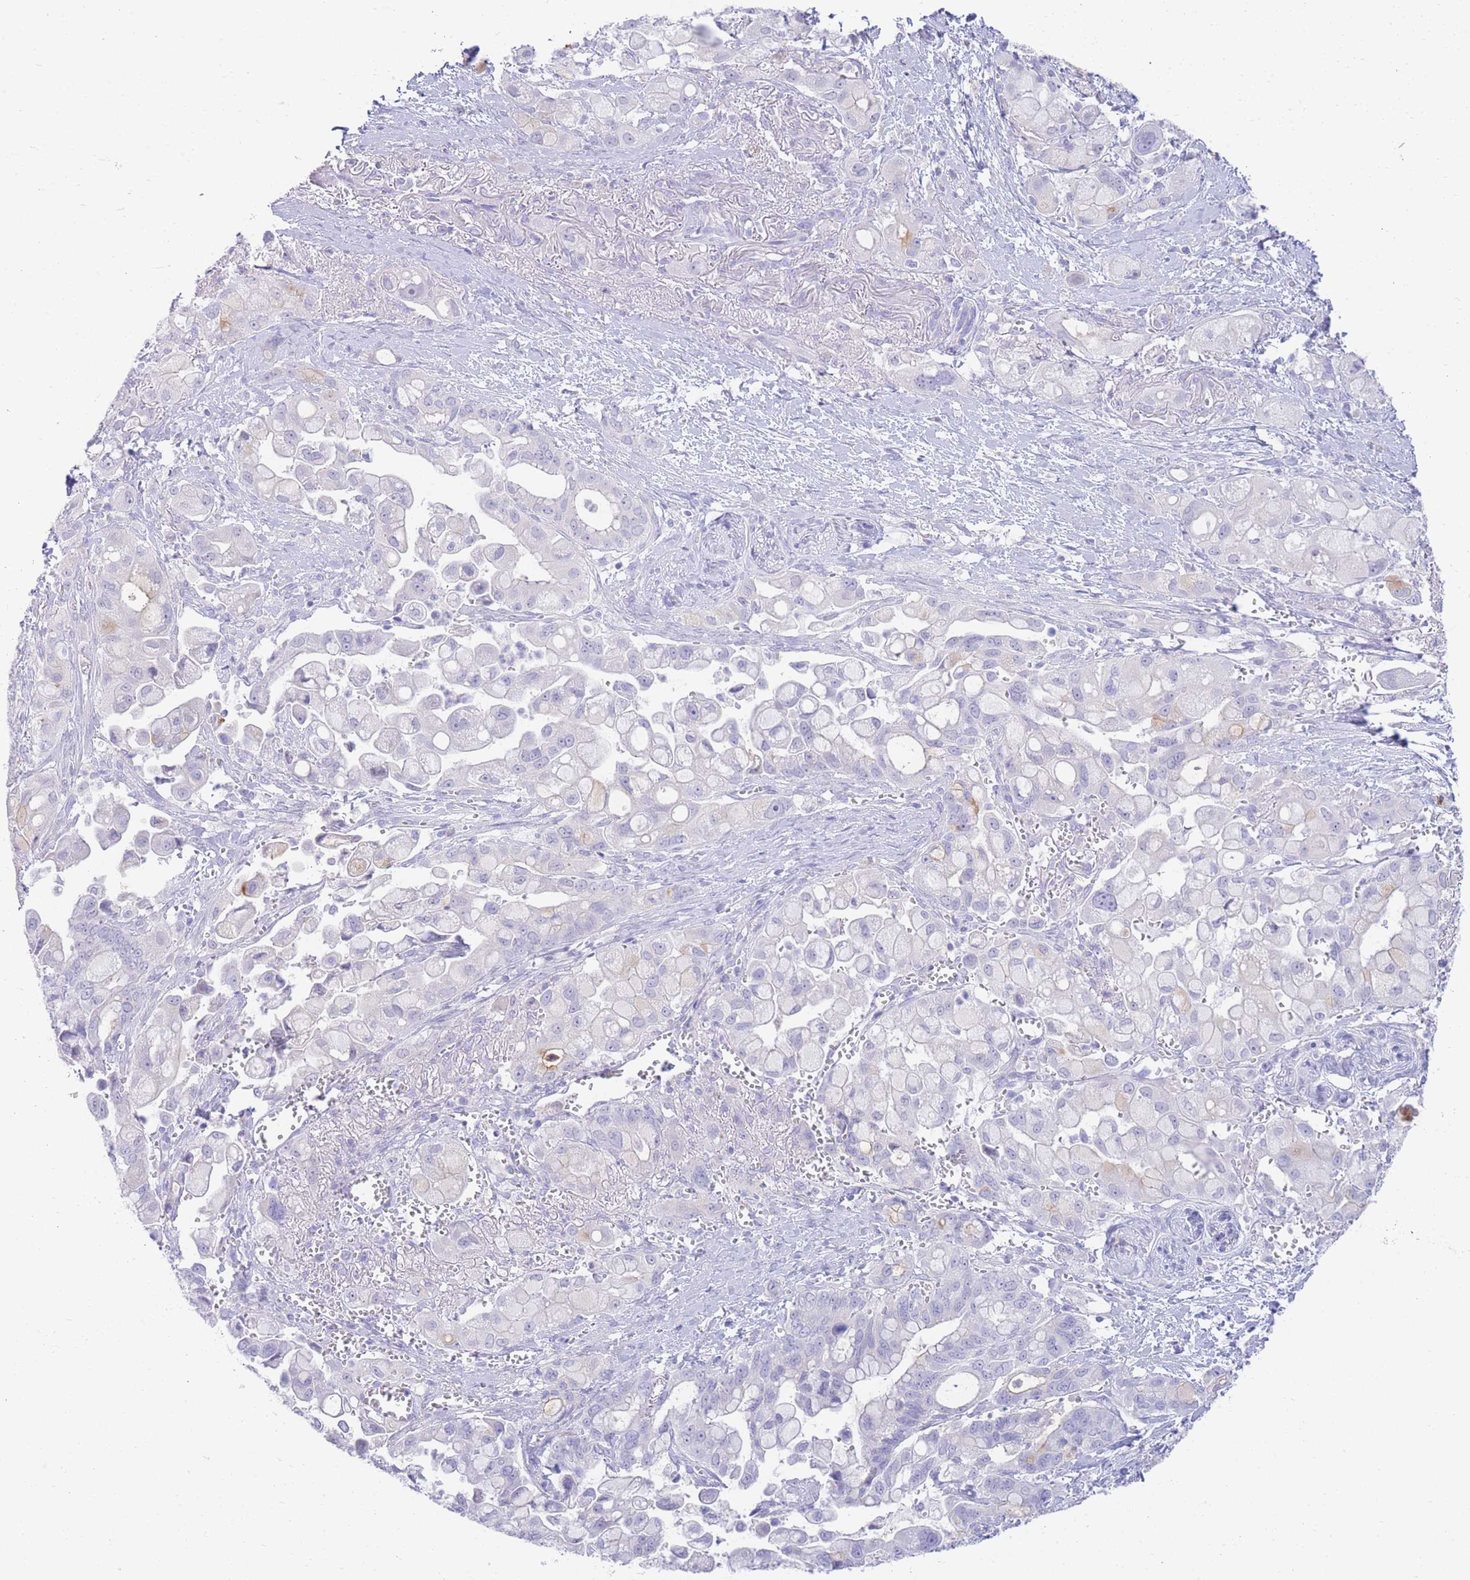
{"staining": {"intensity": "negative", "quantity": "none", "location": "none"}, "tissue": "pancreatic cancer", "cell_type": "Tumor cells", "image_type": "cancer", "snomed": [{"axis": "morphology", "description": "Adenocarcinoma, NOS"}, {"axis": "topography", "description": "Pancreas"}], "caption": "This is a histopathology image of IHC staining of adenocarcinoma (pancreatic), which shows no positivity in tumor cells.", "gene": "LRRC37A", "patient": {"sex": "male", "age": 68}}